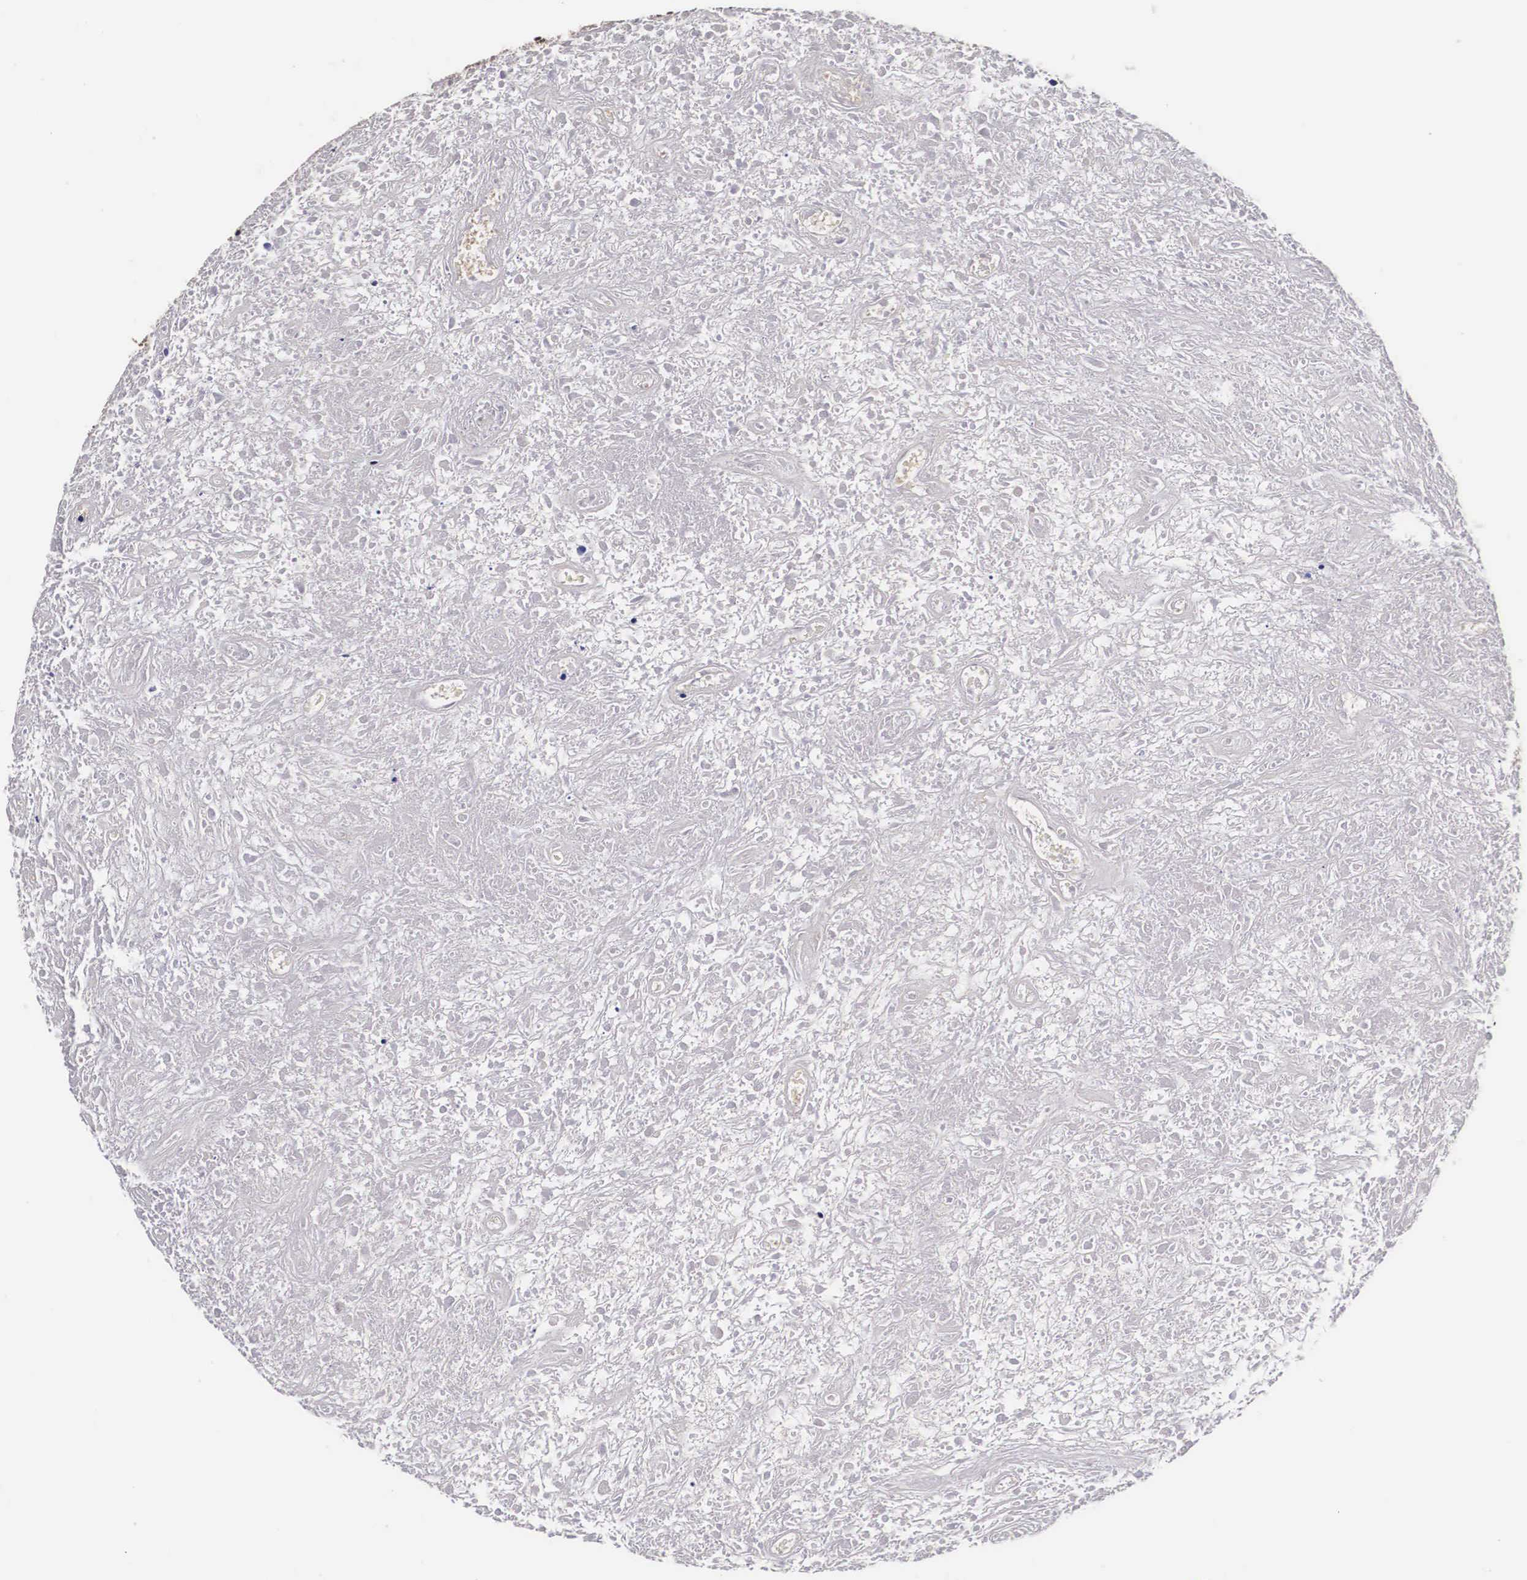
{"staining": {"intensity": "moderate", "quantity": "<25%", "location": "nuclear"}, "tissue": "lymphoma", "cell_type": "Tumor cells", "image_type": "cancer", "snomed": [{"axis": "morphology", "description": "Hodgkin's disease, NOS"}, {"axis": "topography", "description": "Lymph node"}], "caption": "Moderate nuclear protein staining is identified in approximately <25% of tumor cells in Hodgkin's disease.", "gene": "PABPN1", "patient": {"sex": "male", "age": 46}}